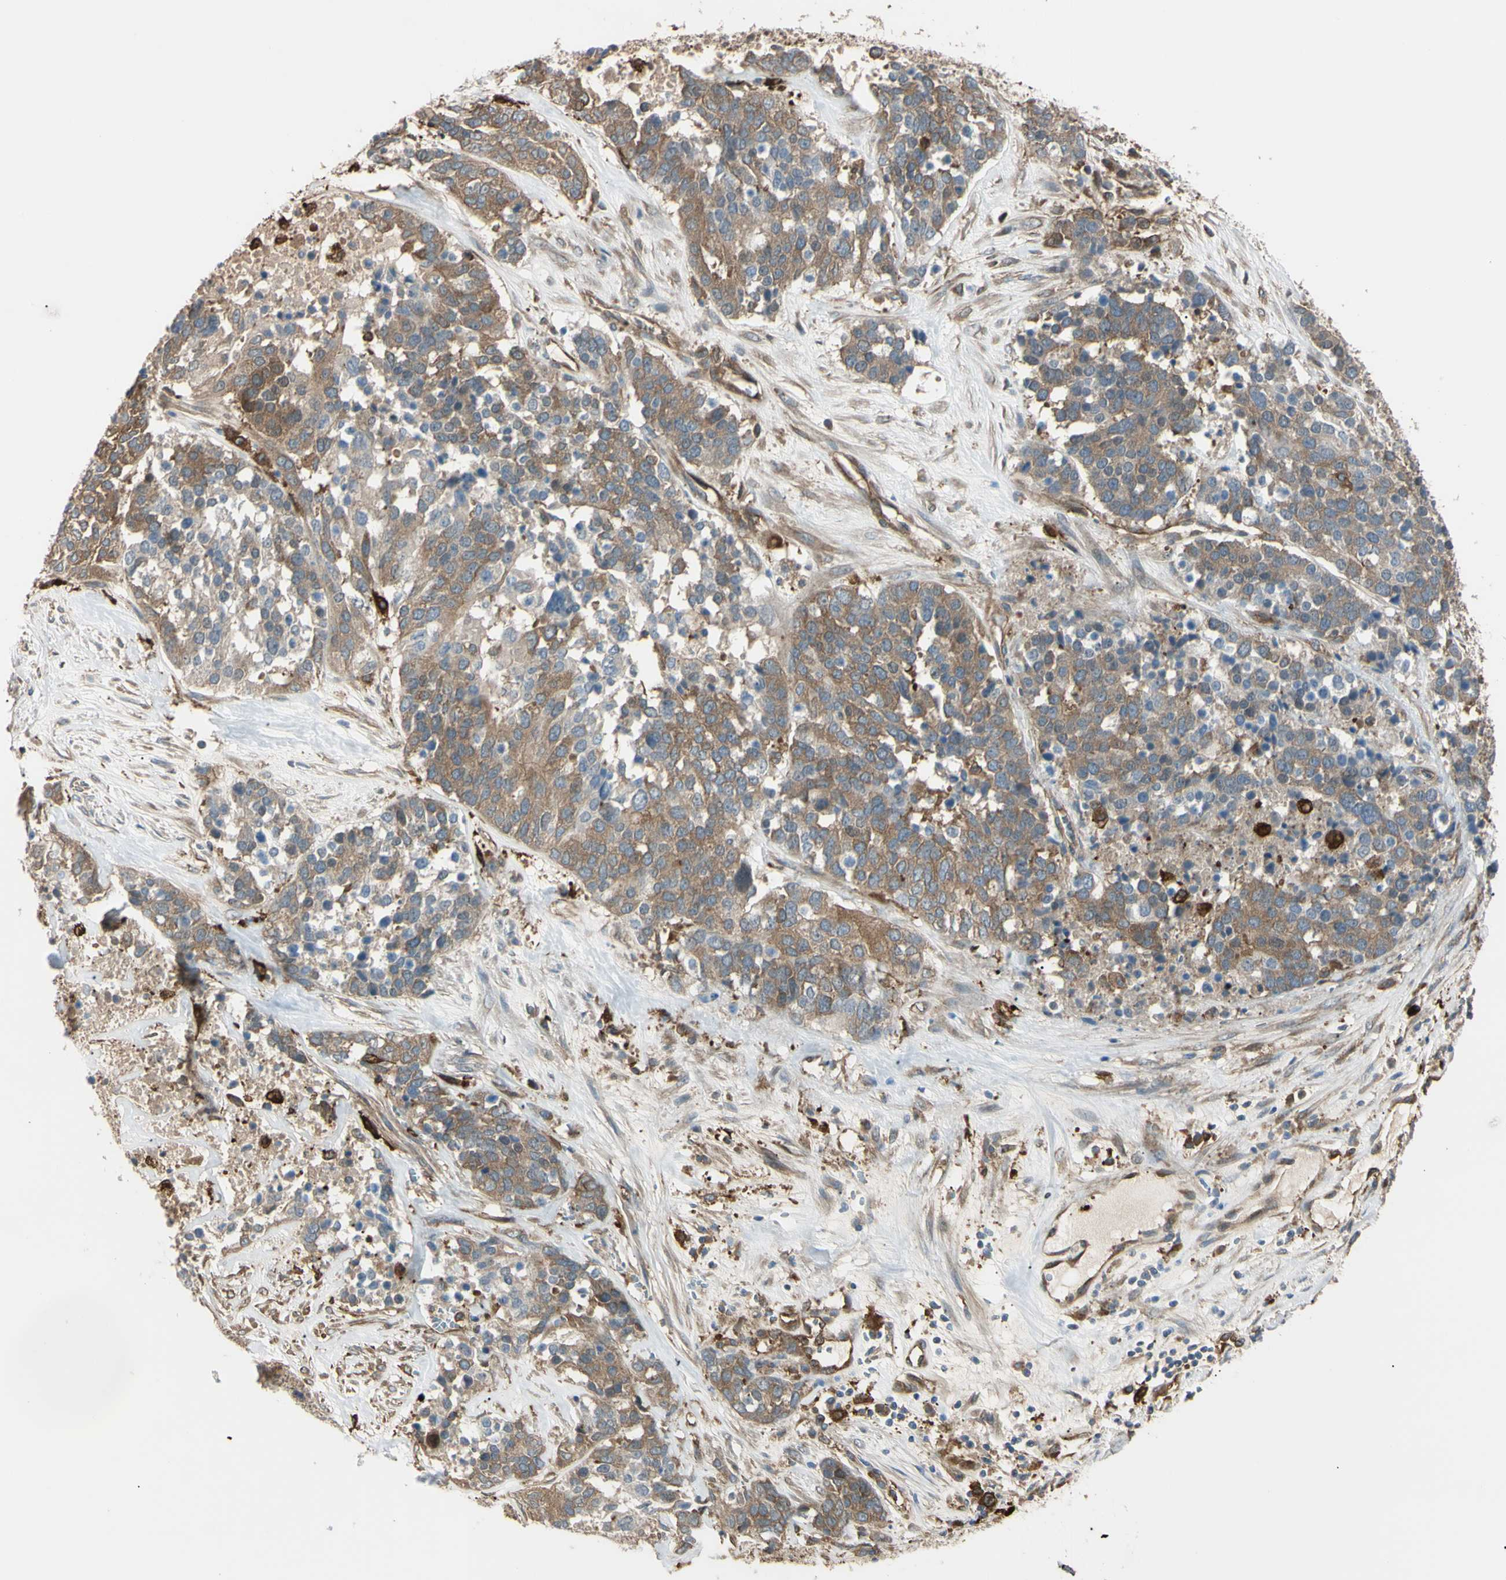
{"staining": {"intensity": "moderate", "quantity": ">75%", "location": "cytoplasmic/membranous"}, "tissue": "ovarian cancer", "cell_type": "Tumor cells", "image_type": "cancer", "snomed": [{"axis": "morphology", "description": "Cystadenocarcinoma, serous, NOS"}, {"axis": "topography", "description": "Ovary"}], "caption": "Immunohistochemistry (DAB (3,3'-diaminobenzidine)) staining of ovarian cancer (serous cystadenocarcinoma) shows moderate cytoplasmic/membranous protein staining in approximately >75% of tumor cells. (DAB (3,3'-diaminobenzidine) = brown stain, brightfield microscopy at high magnification).", "gene": "PTPN12", "patient": {"sex": "female", "age": 44}}